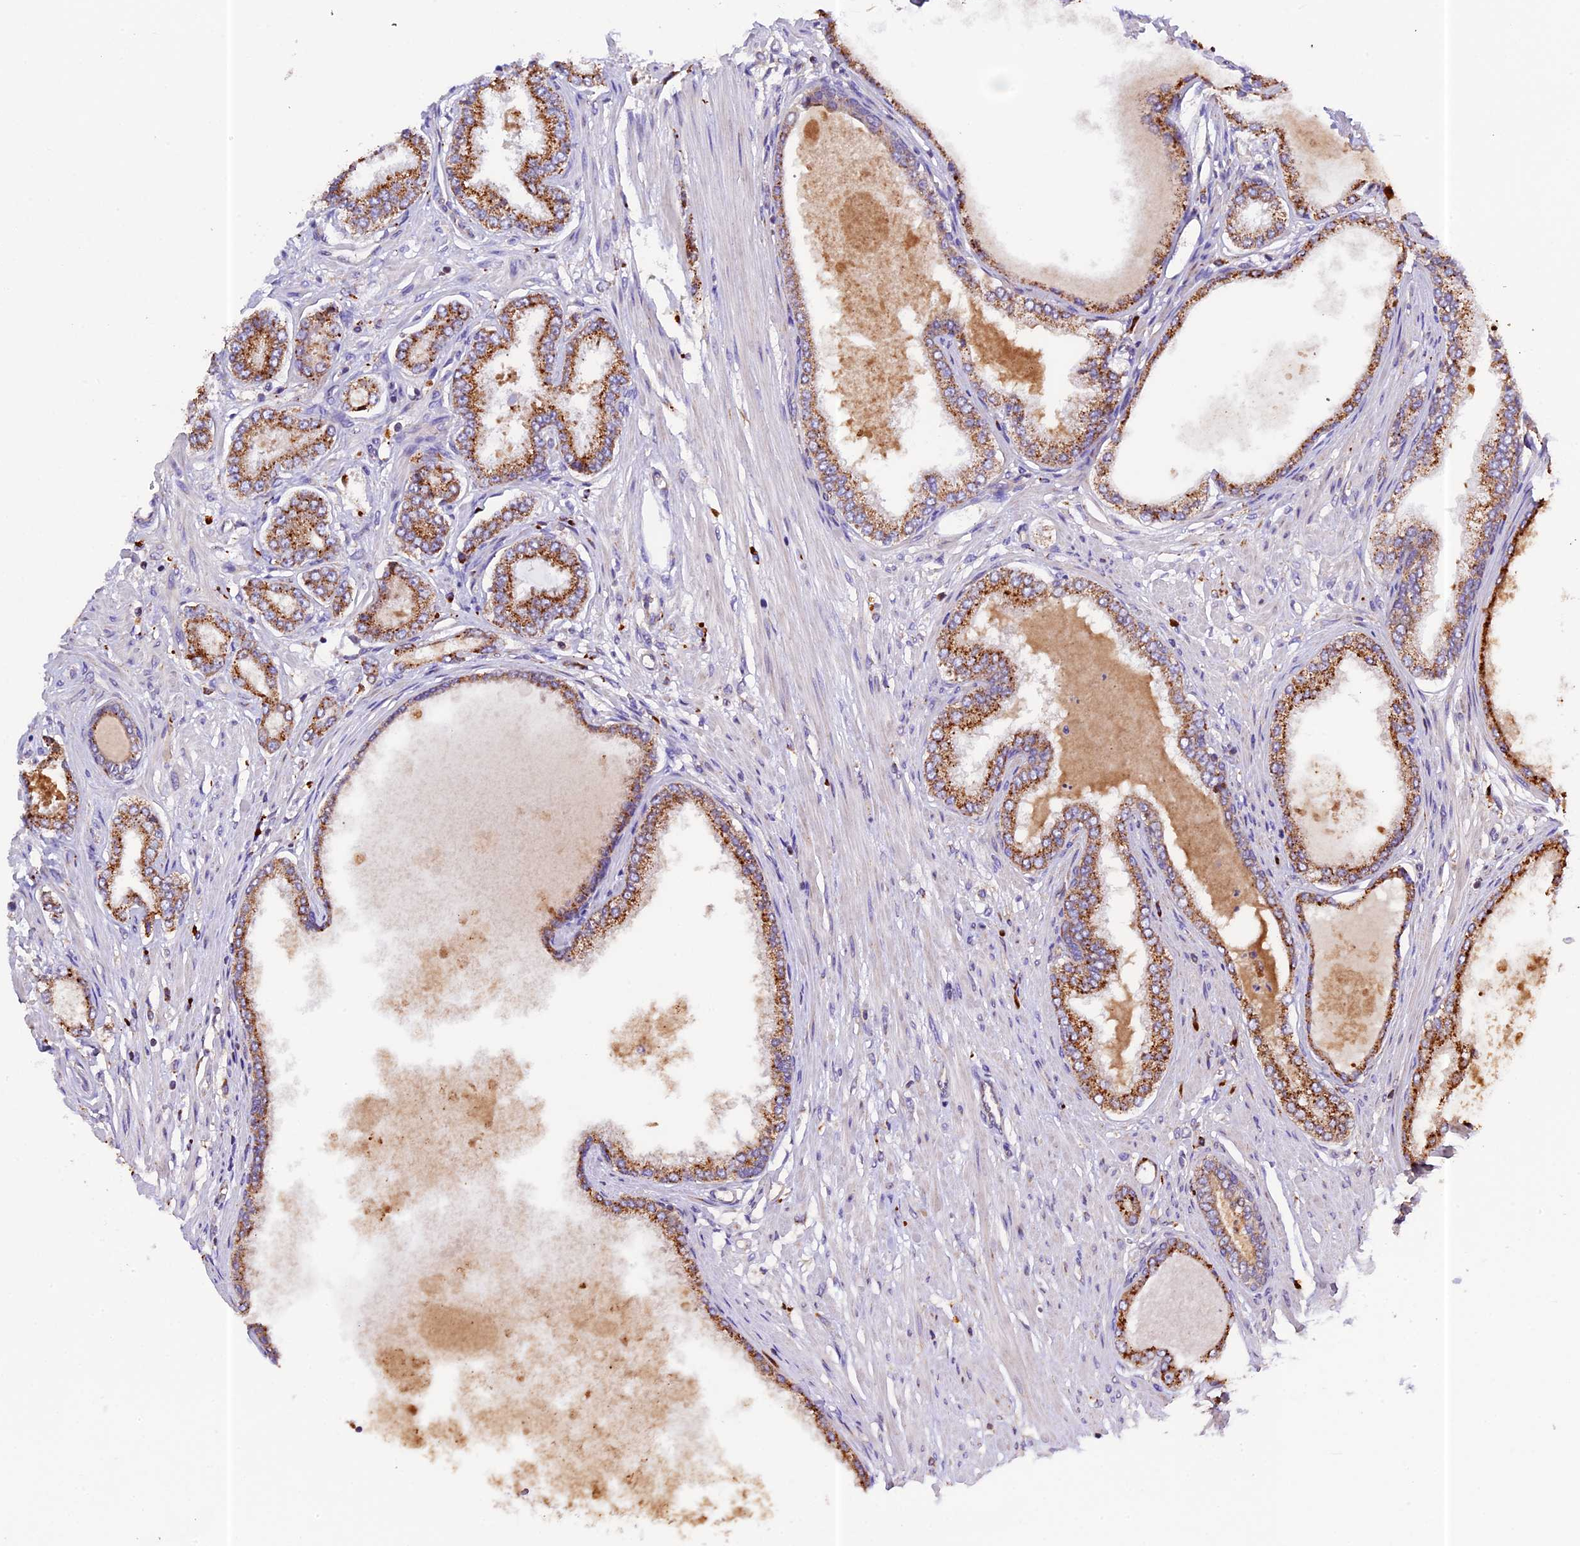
{"staining": {"intensity": "moderate", "quantity": ">75%", "location": "cytoplasmic/membranous"}, "tissue": "prostate cancer", "cell_type": "Tumor cells", "image_type": "cancer", "snomed": [{"axis": "morphology", "description": "Adenocarcinoma, Low grade"}, {"axis": "topography", "description": "Prostate"}], "caption": "IHC of human prostate cancer (low-grade adenocarcinoma) reveals medium levels of moderate cytoplasmic/membranous expression in about >75% of tumor cells. The staining was performed using DAB (3,3'-diaminobenzidine) to visualize the protein expression in brown, while the nuclei were stained in blue with hematoxylin (Magnification: 20x).", "gene": "METTL22", "patient": {"sex": "male", "age": 63}}